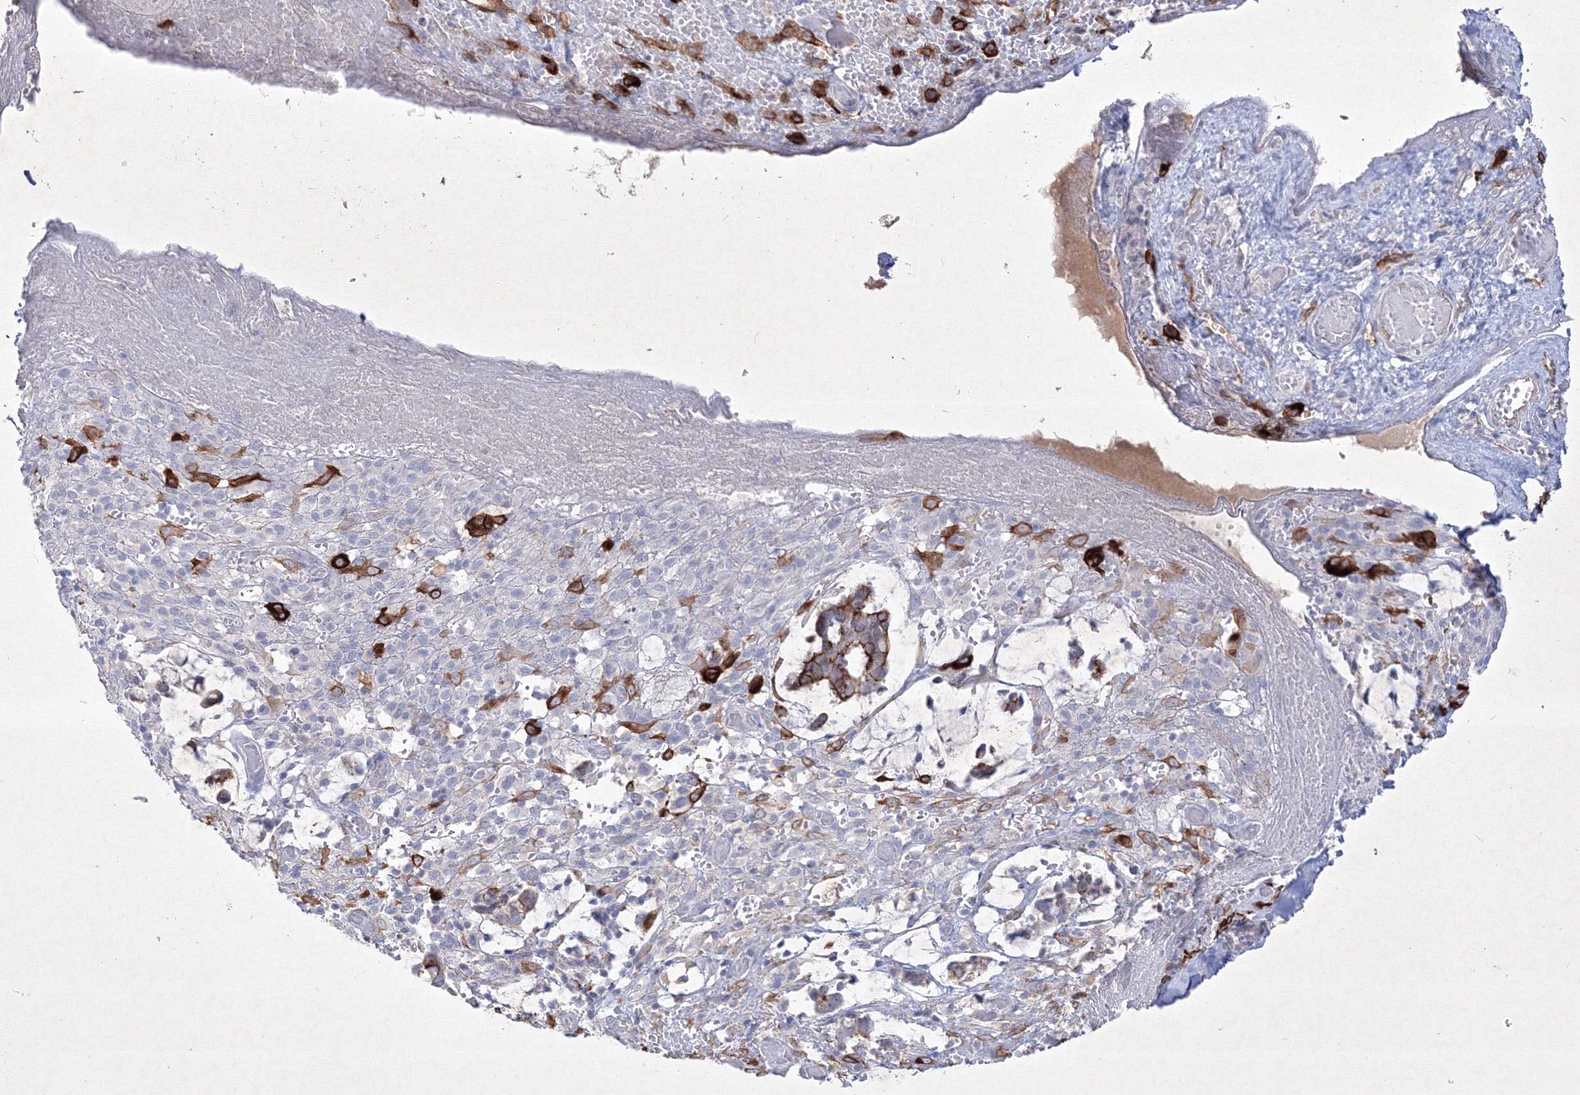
{"staining": {"intensity": "negative", "quantity": "none", "location": "none"}, "tissue": "smooth muscle", "cell_type": "Smooth muscle cells", "image_type": "normal", "snomed": [{"axis": "morphology", "description": "Normal tissue, NOS"}, {"axis": "morphology", "description": "Adenocarcinoma, NOS"}, {"axis": "topography", "description": "Colon"}, {"axis": "topography", "description": "Peripheral nerve tissue"}], "caption": "This is an IHC histopathology image of unremarkable smooth muscle. There is no expression in smooth muscle cells.", "gene": "TMEM139", "patient": {"sex": "male", "age": 14}}